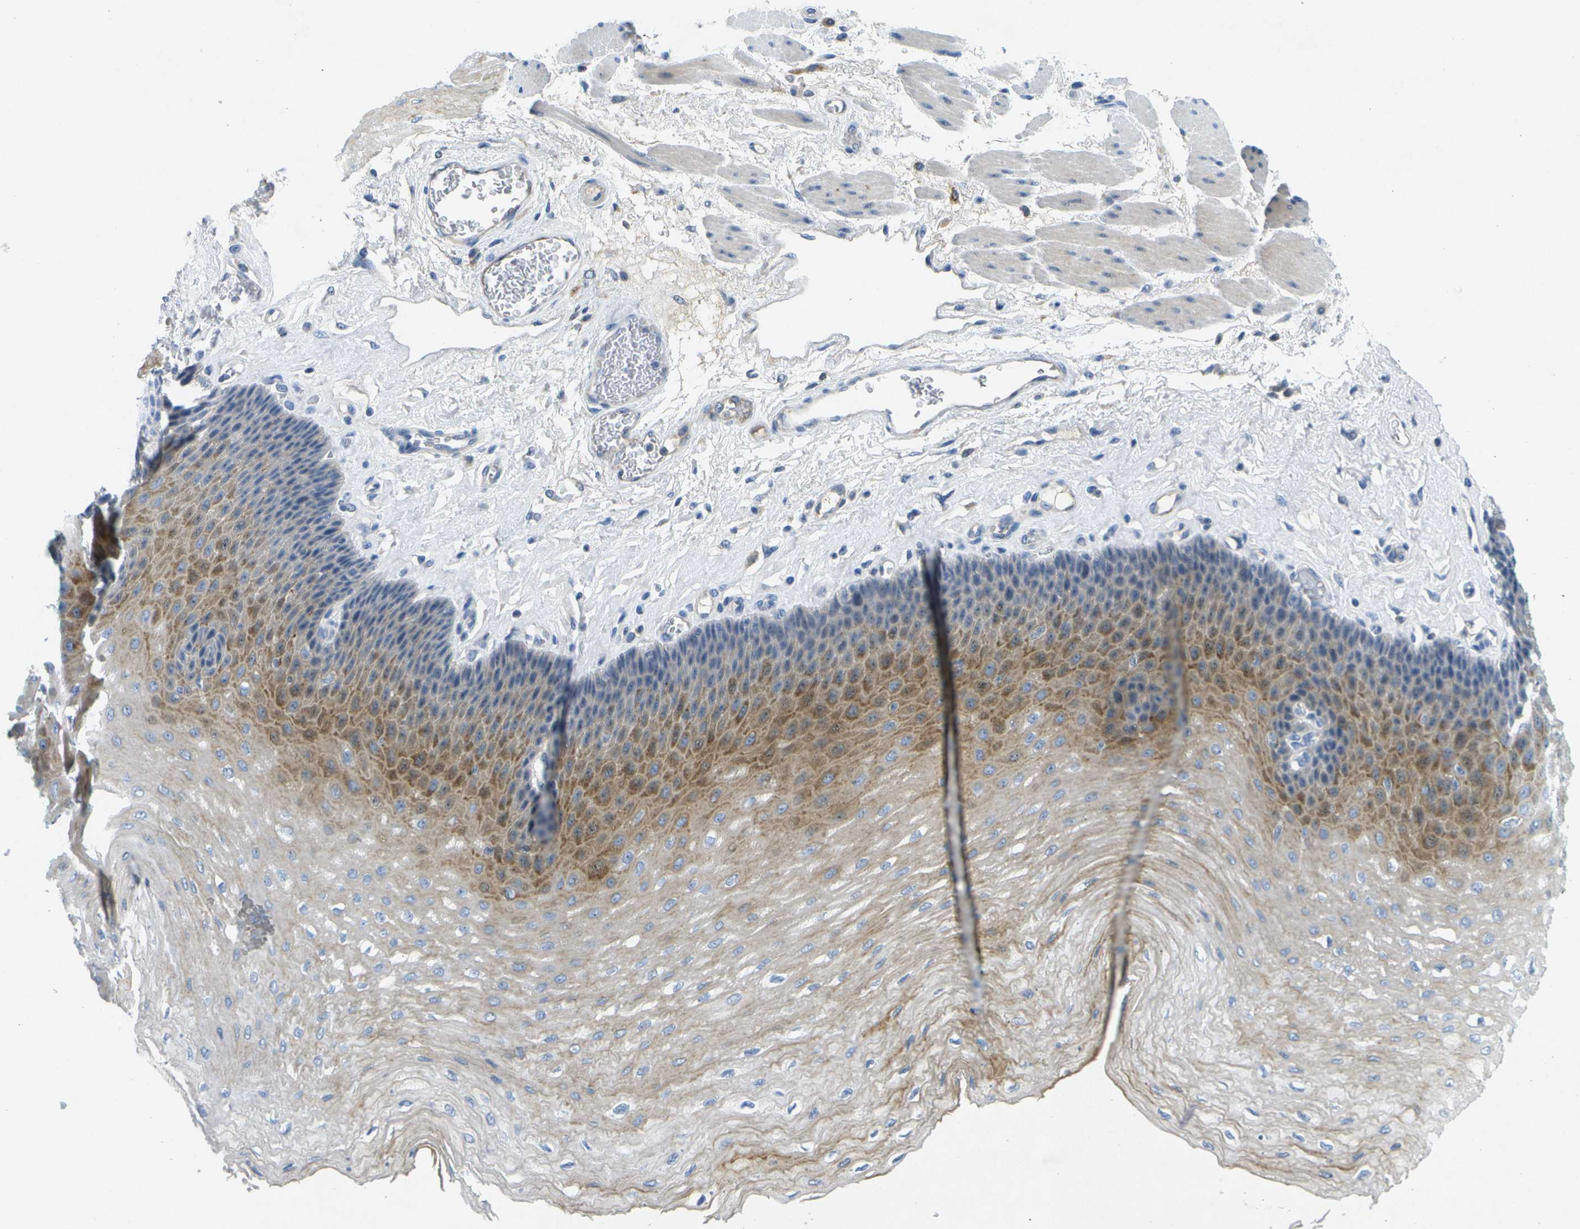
{"staining": {"intensity": "moderate", "quantity": "<25%", "location": "cytoplasmic/membranous"}, "tissue": "esophagus", "cell_type": "Squamous epithelial cells", "image_type": "normal", "snomed": [{"axis": "morphology", "description": "Normal tissue, NOS"}, {"axis": "topography", "description": "Esophagus"}], "caption": "A photomicrograph showing moderate cytoplasmic/membranous positivity in about <25% of squamous epithelial cells in unremarkable esophagus, as visualized by brown immunohistochemical staining.", "gene": "LIPG", "patient": {"sex": "female", "age": 72}}